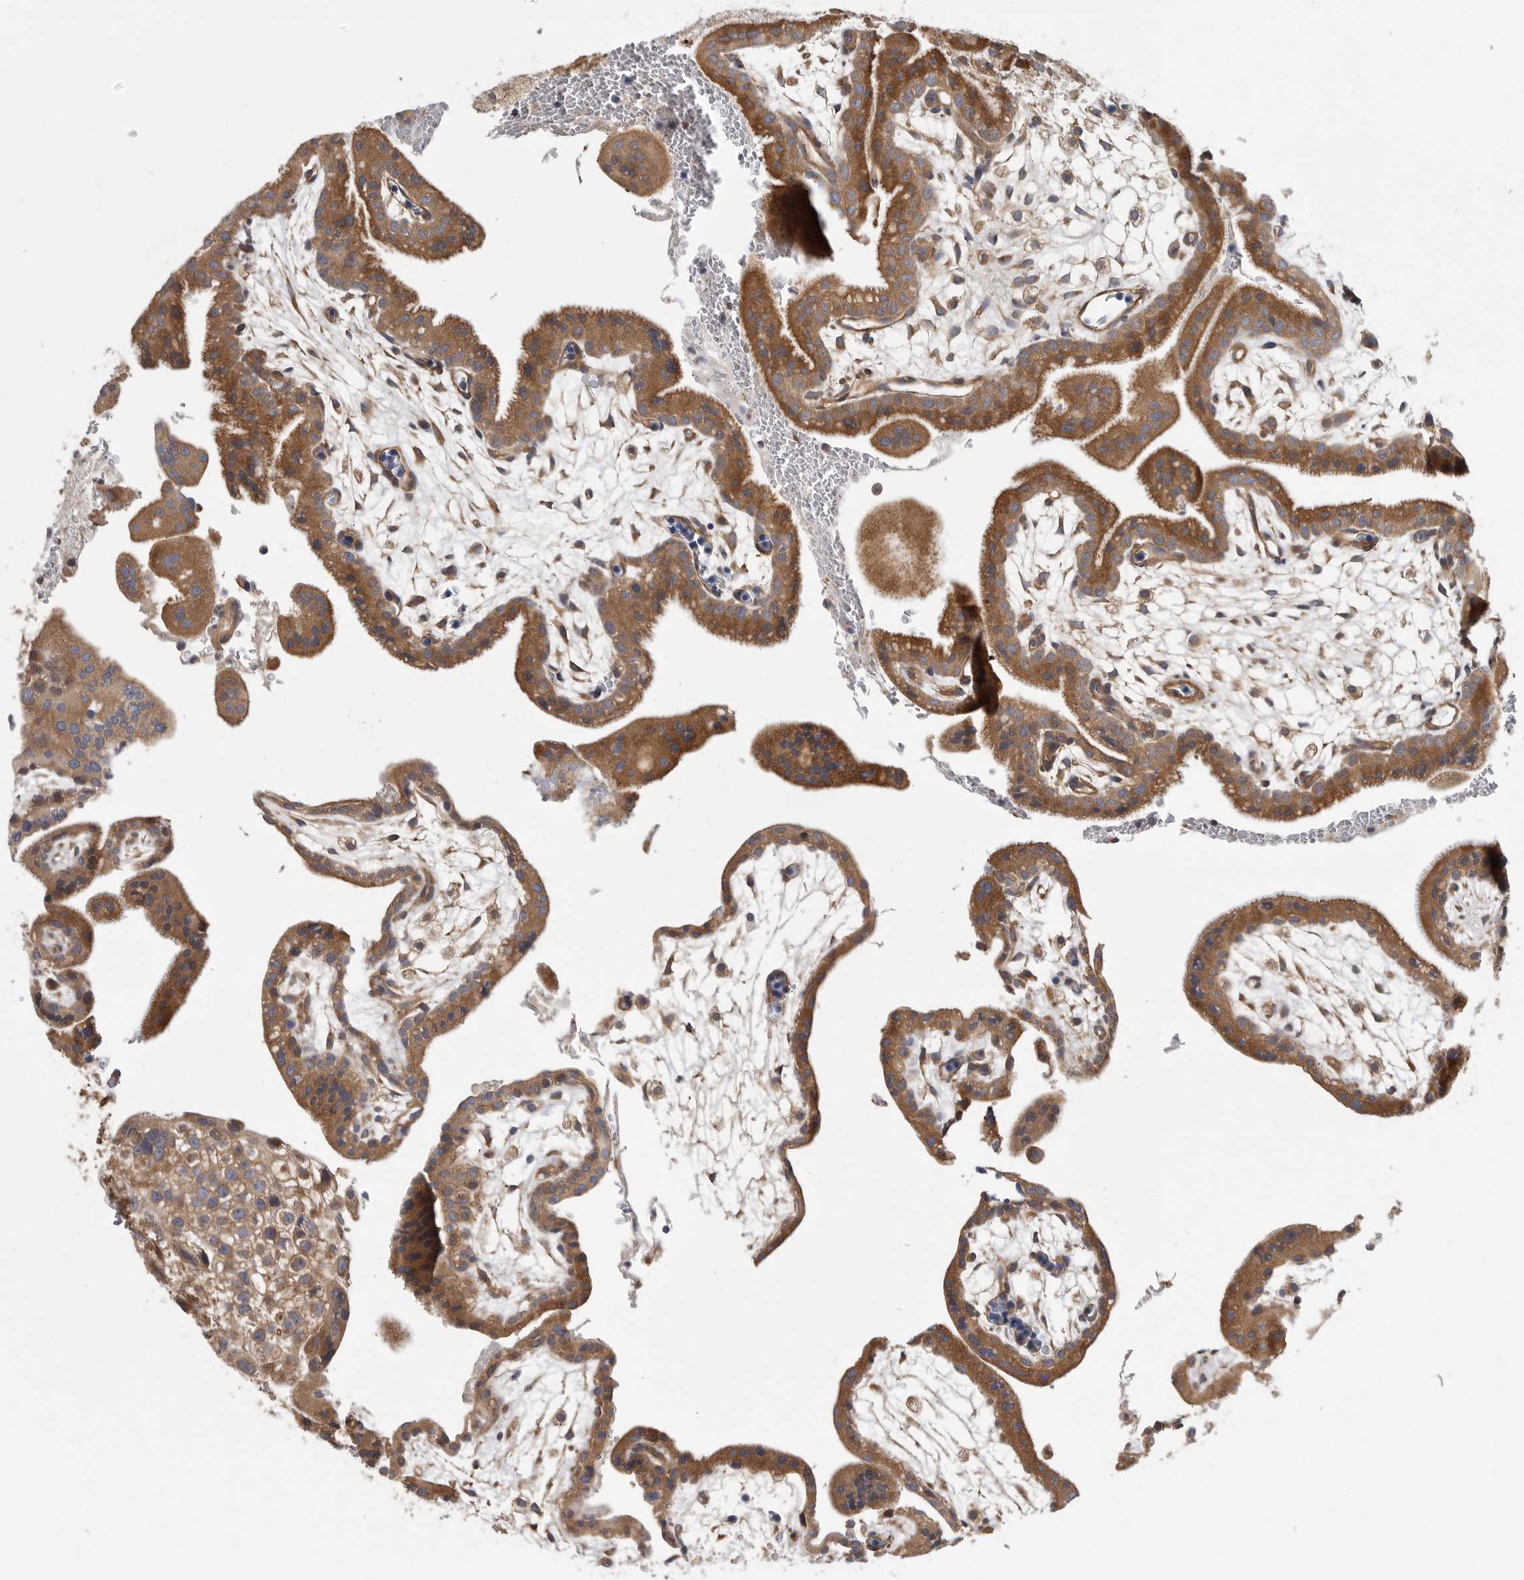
{"staining": {"intensity": "moderate", "quantity": ">75%", "location": "cytoplasmic/membranous"}, "tissue": "placenta", "cell_type": "Decidual cells", "image_type": "normal", "snomed": [{"axis": "morphology", "description": "Normal tissue, NOS"}, {"axis": "topography", "description": "Placenta"}], "caption": "DAB immunohistochemical staining of unremarkable placenta demonstrates moderate cytoplasmic/membranous protein expression in approximately >75% of decidual cells. (IHC, brightfield microscopy, high magnification).", "gene": "OXR1", "patient": {"sex": "female", "age": 35}}